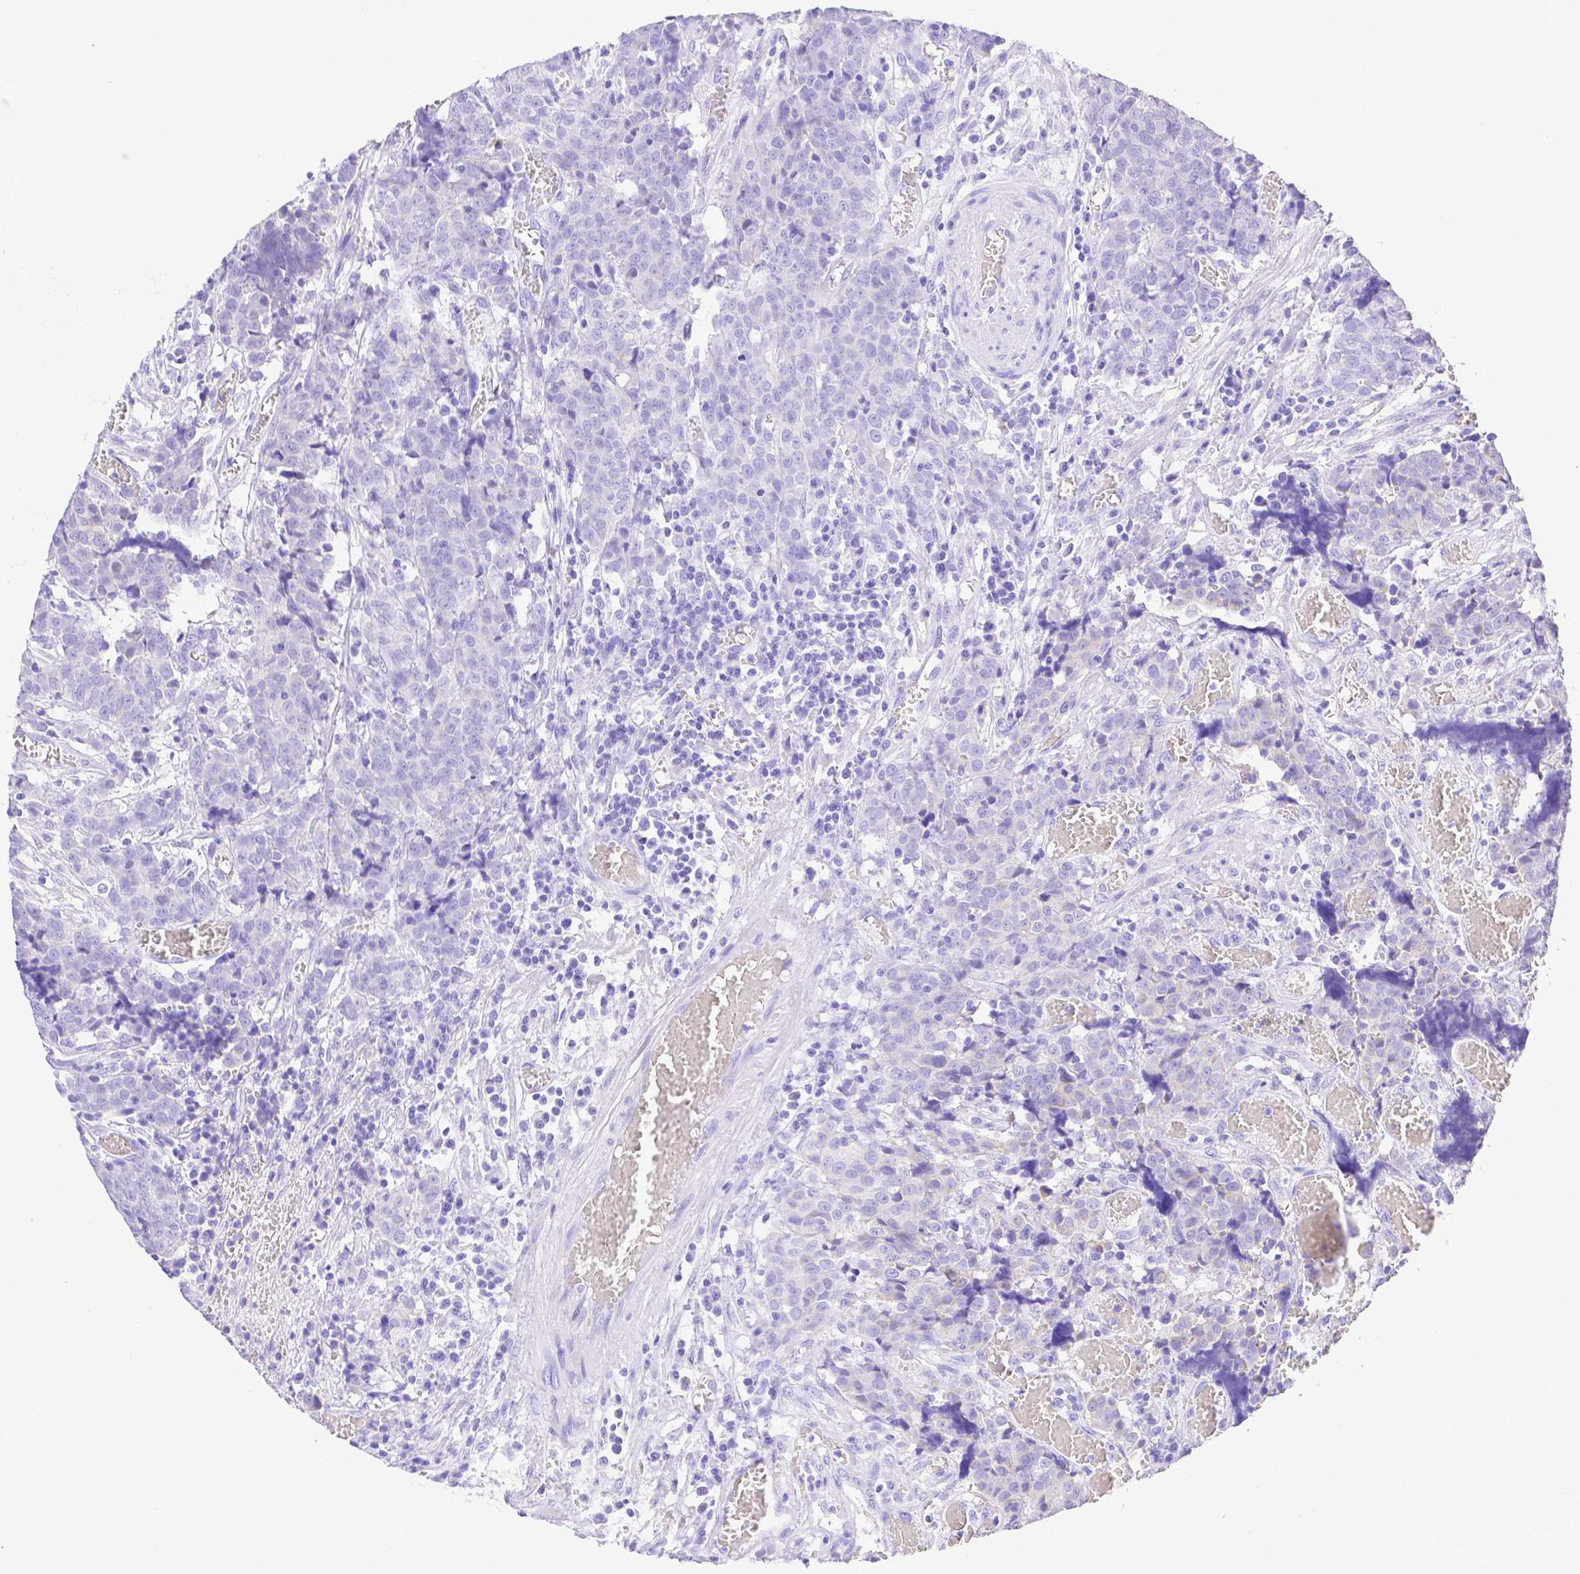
{"staining": {"intensity": "negative", "quantity": "none", "location": "none"}, "tissue": "prostate cancer", "cell_type": "Tumor cells", "image_type": "cancer", "snomed": [{"axis": "morphology", "description": "Adenocarcinoma, High grade"}, {"axis": "topography", "description": "Prostate and seminal vesicle, NOS"}], "caption": "There is no significant staining in tumor cells of prostate cancer (adenocarcinoma (high-grade)). (Brightfield microscopy of DAB (3,3'-diaminobenzidine) IHC at high magnification).", "gene": "SMR3A", "patient": {"sex": "male", "age": 60}}